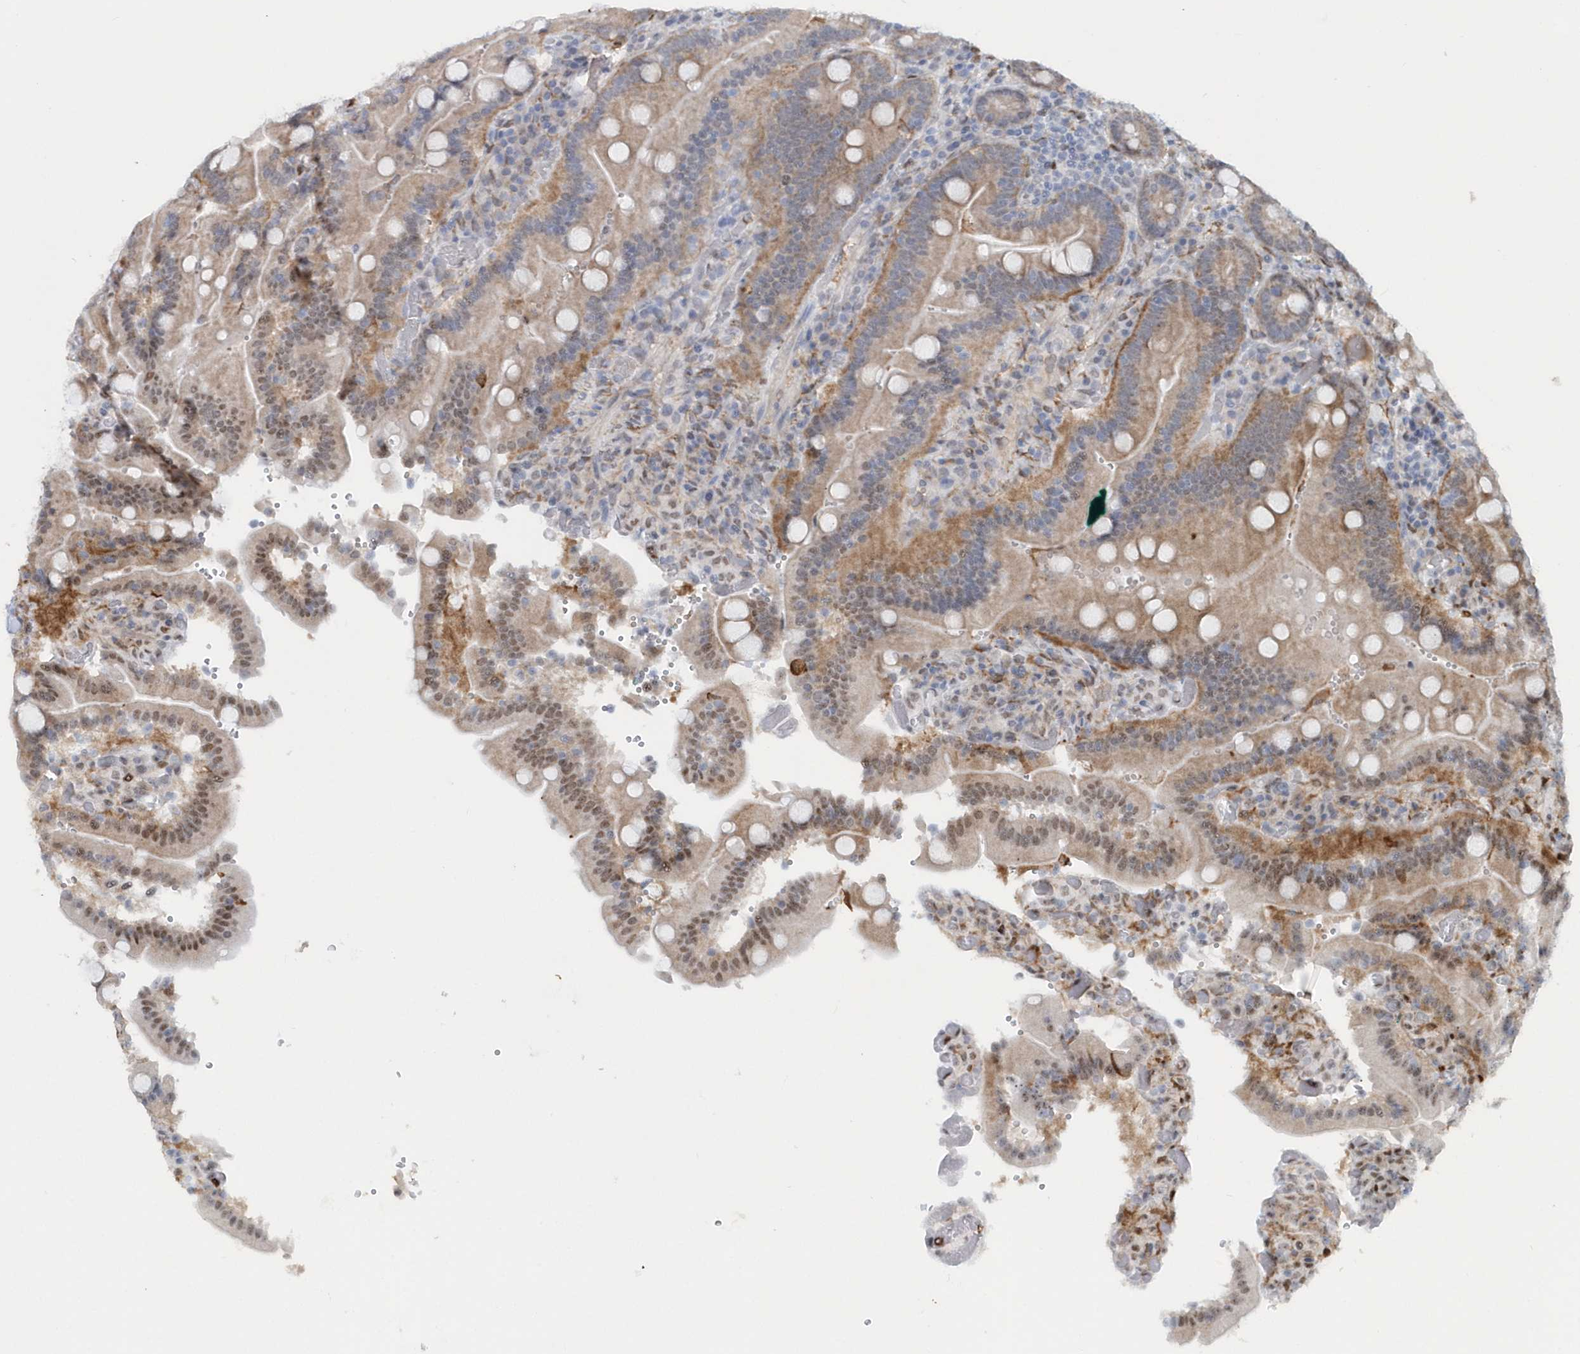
{"staining": {"intensity": "moderate", "quantity": "25%-75%", "location": "cytoplasmic/membranous,nuclear"}, "tissue": "duodenum", "cell_type": "Glandular cells", "image_type": "normal", "snomed": [{"axis": "morphology", "description": "Normal tissue, NOS"}, {"axis": "topography", "description": "Duodenum"}], "caption": "Duodenum stained with a brown dye displays moderate cytoplasmic/membranous,nuclear positive staining in about 25%-75% of glandular cells.", "gene": "ASCL4", "patient": {"sex": "female", "age": 62}}